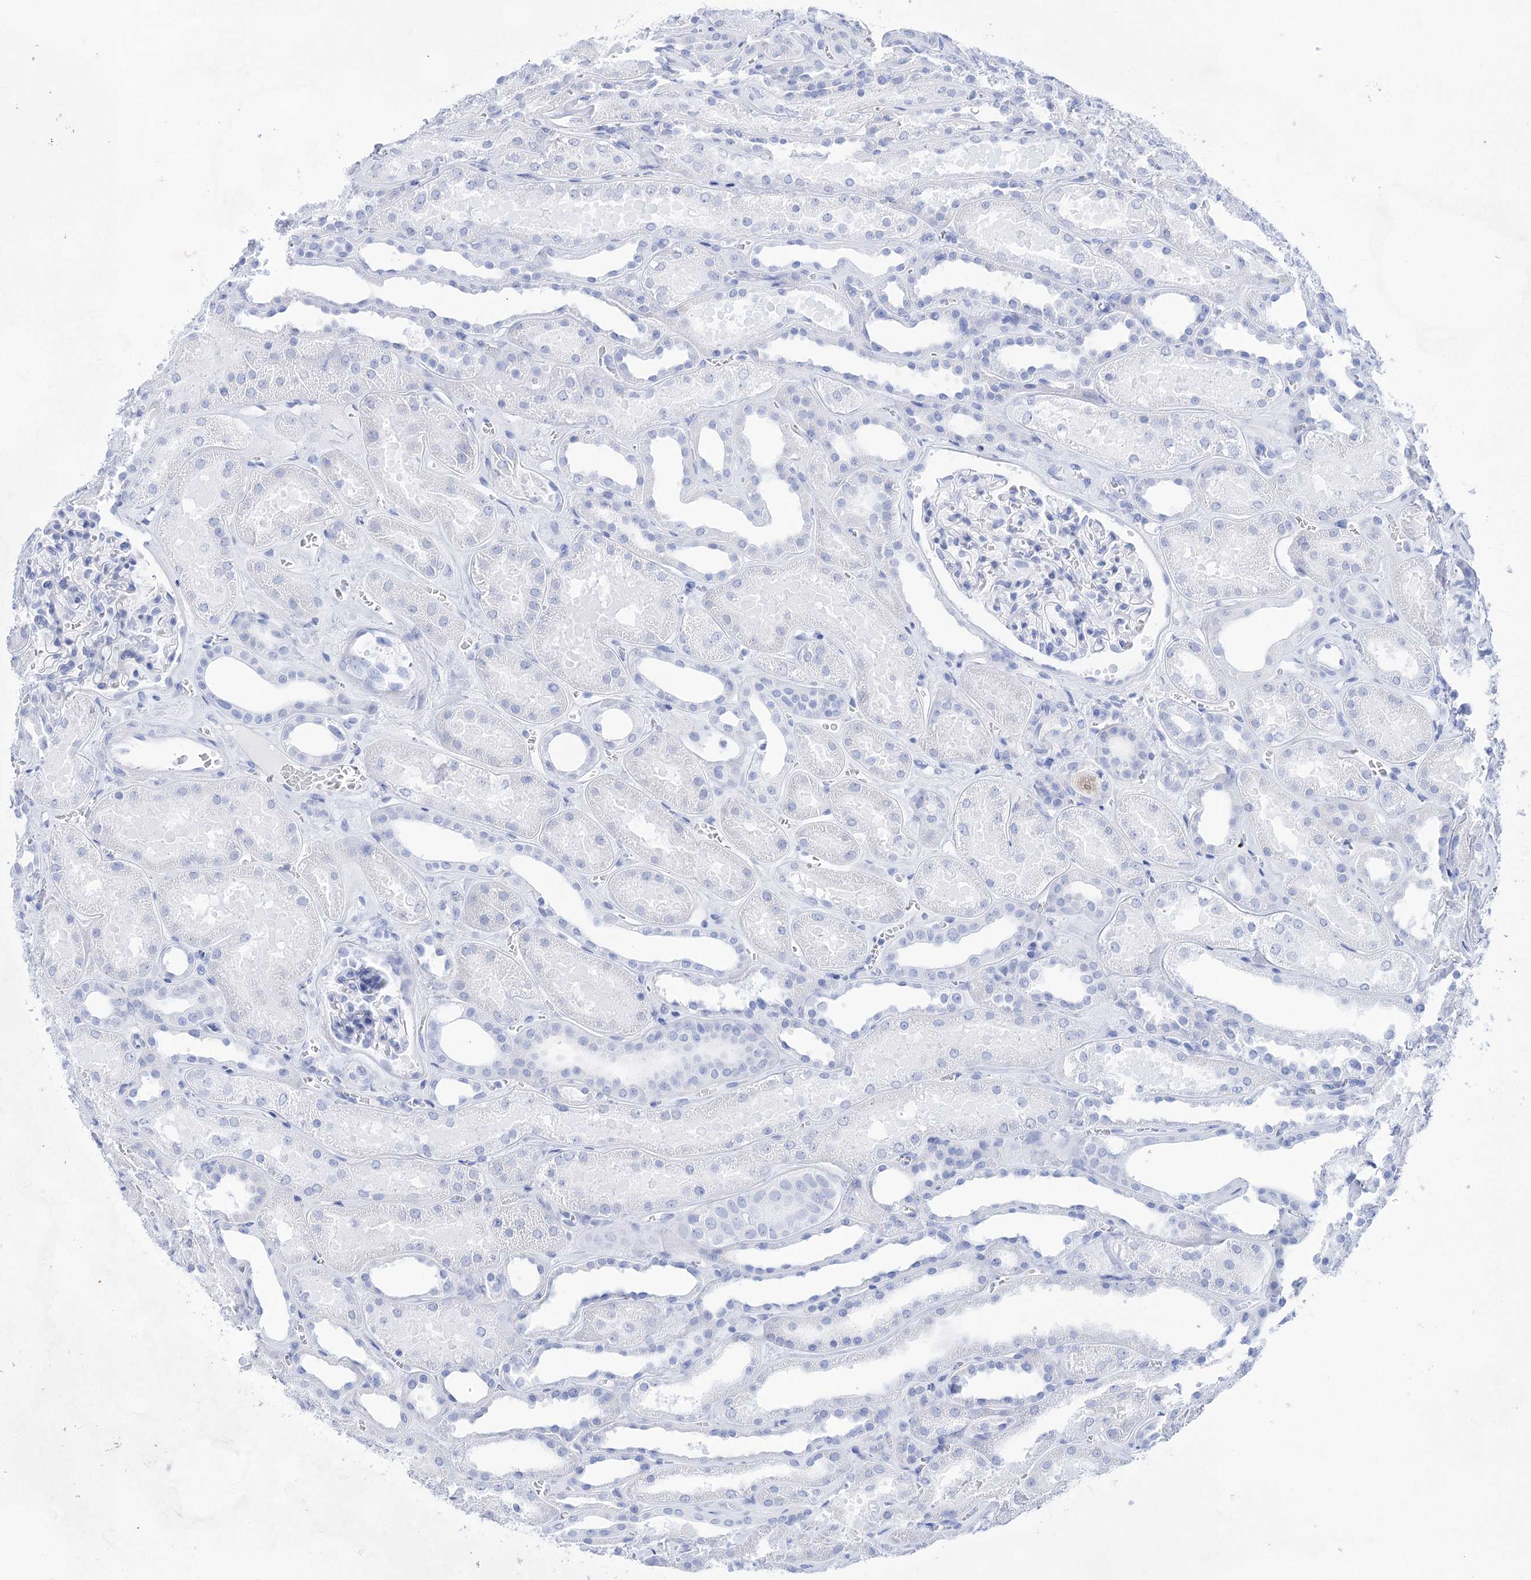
{"staining": {"intensity": "negative", "quantity": "none", "location": "none"}, "tissue": "kidney", "cell_type": "Cells in glomeruli", "image_type": "normal", "snomed": [{"axis": "morphology", "description": "Normal tissue, NOS"}, {"axis": "morphology", "description": "Adenocarcinoma, NOS"}, {"axis": "topography", "description": "Kidney"}], "caption": "IHC histopathology image of normal human kidney stained for a protein (brown), which demonstrates no staining in cells in glomeruli. Nuclei are stained in blue.", "gene": "LALBA", "patient": {"sex": "female", "age": 68}}